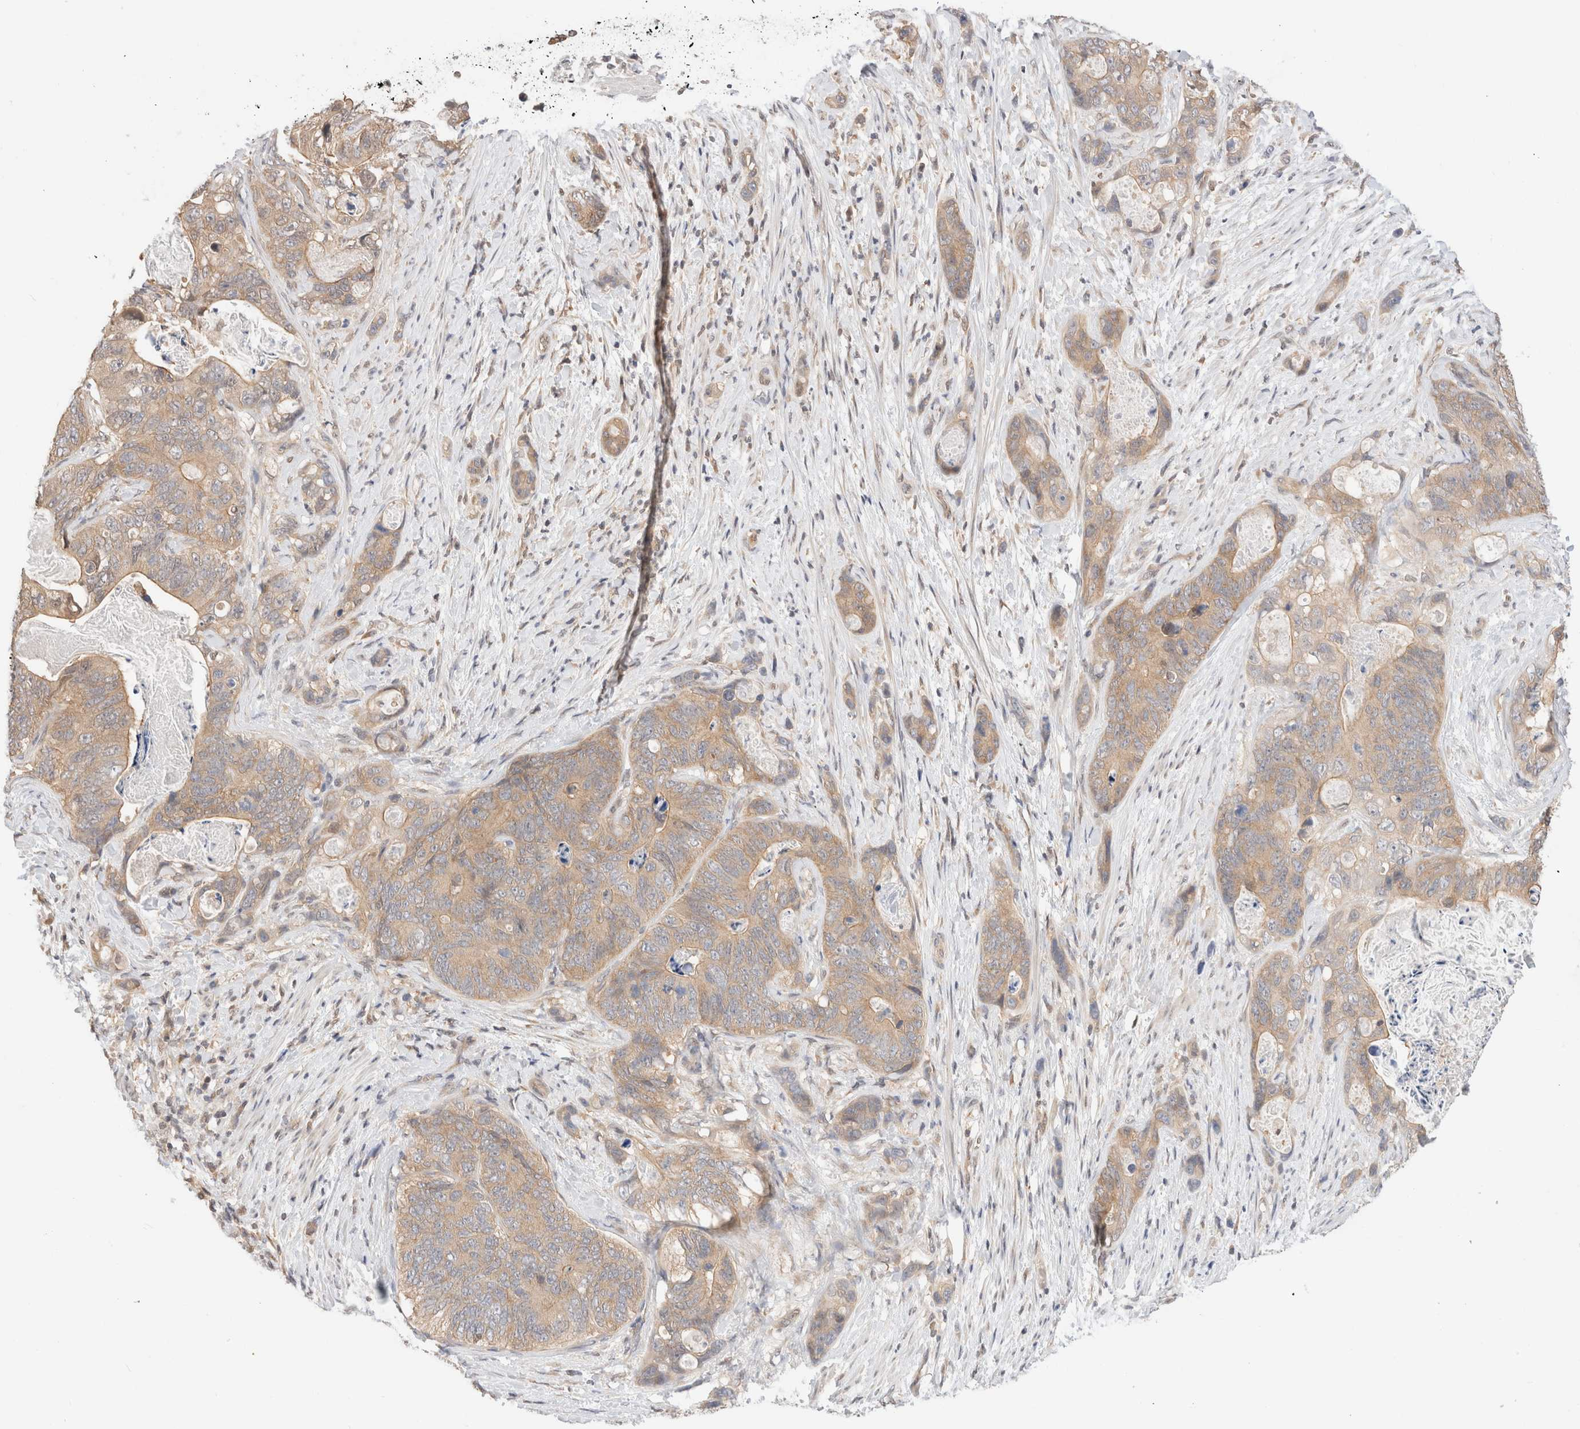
{"staining": {"intensity": "weak", "quantity": ">75%", "location": "cytoplasmic/membranous"}, "tissue": "stomach cancer", "cell_type": "Tumor cells", "image_type": "cancer", "snomed": [{"axis": "morphology", "description": "Normal tissue, NOS"}, {"axis": "morphology", "description": "Adenocarcinoma, NOS"}, {"axis": "topography", "description": "Stomach"}], "caption": "The image displays immunohistochemical staining of stomach cancer (adenocarcinoma). There is weak cytoplasmic/membranous staining is identified in about >75% of tumor cells.", "gene": "C17orf97", "patient": {"sex": "female", "age": 89}}